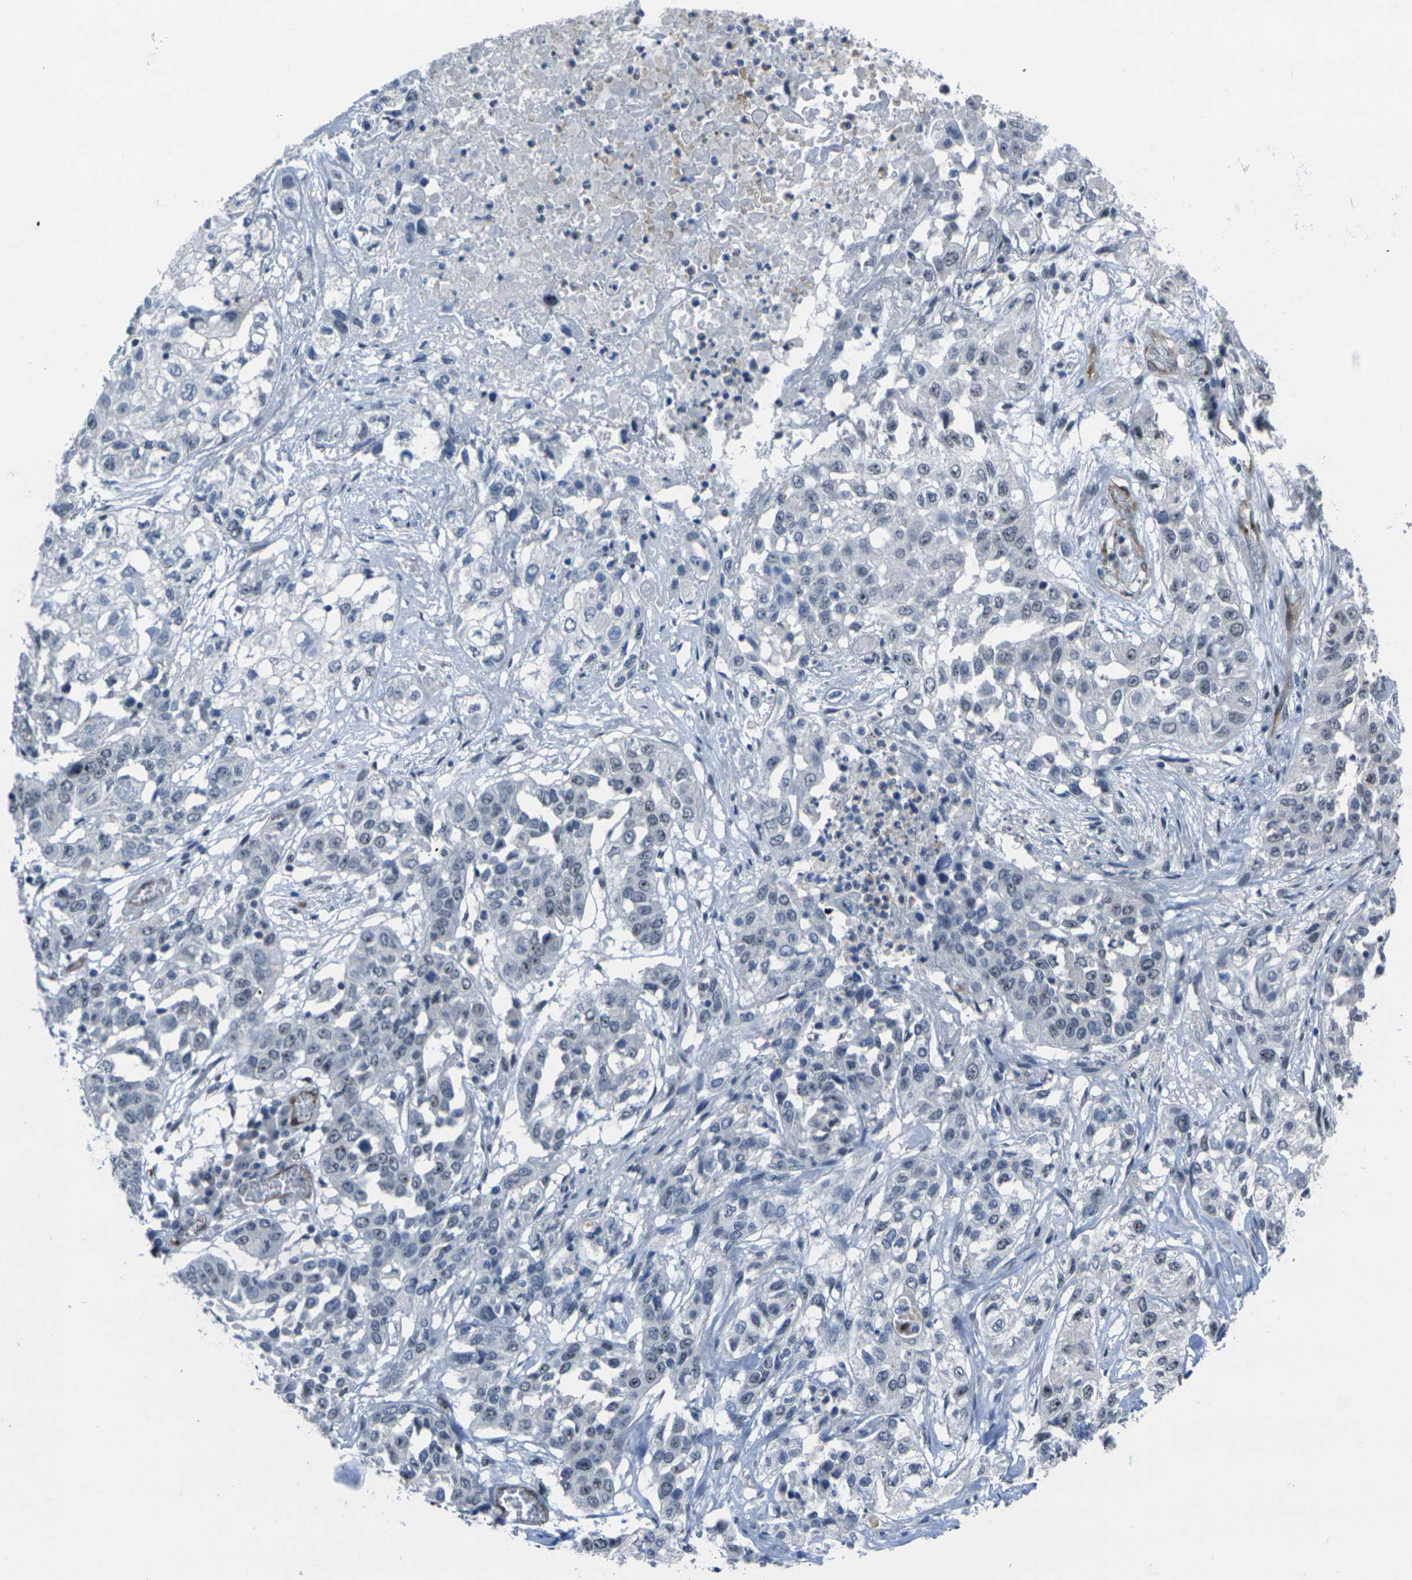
{"staining": {"intensity": "negative", "quantity": "none", "location": "none"}, "tissue": "lung cancer", "cell_type": "Tumor cells", "image_type": "cancer", "snomed": [{"axis": "morphology", "description": "Squamous cell carcinoma, NOS"}, {"axis": "topography", "description": "Lung"}], "caption": "Immunohistochemistry micrograph of neoplastic tissue: human squamous cell carcinoma (lung) stained with DAB displays no significant protein expression in tumor cells.", "gene": "HSPA12B", "patient": {"sex": "male", "age": 71}}